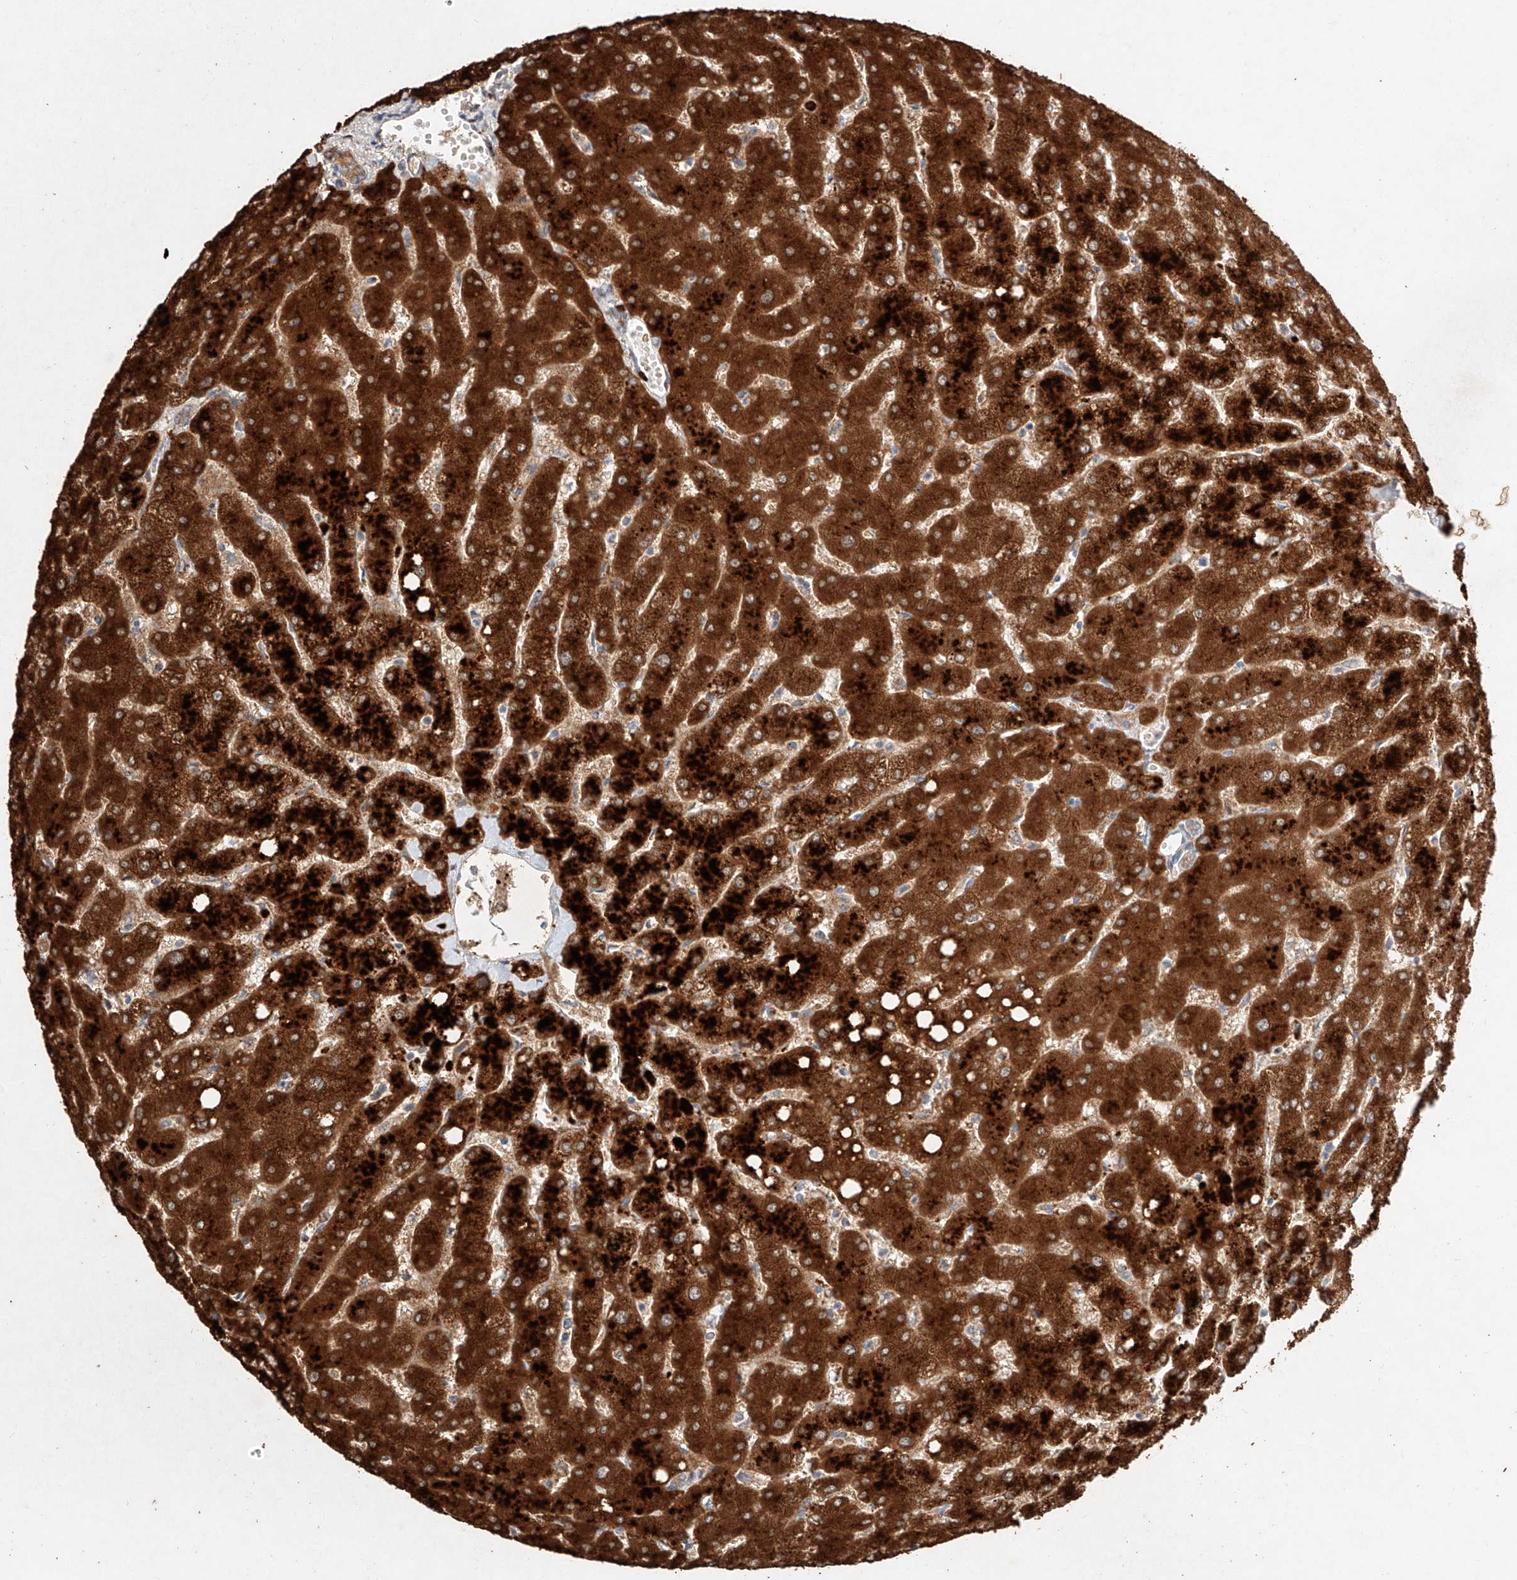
{"staining": {"intensity": "moderate", "quantity": ">75%", "location": "cytoplasmic/membranous"}, "tissue": "liver", "cell_type": "Cholangiocytes", "image_type": "normal", "snomed": [{"axis": "morphology", "description": "Normal tissue, NOS"}, {"axis": "topography", "description": "Liver"}], "caption": "IHC (DAB) staining of benign liver displays moderate cytoplasmic/membranous protein staining in approximately >75% of cholangiocytes.", "gene": "C6orf62", "patient": {"sex": "female", "age": 54}}